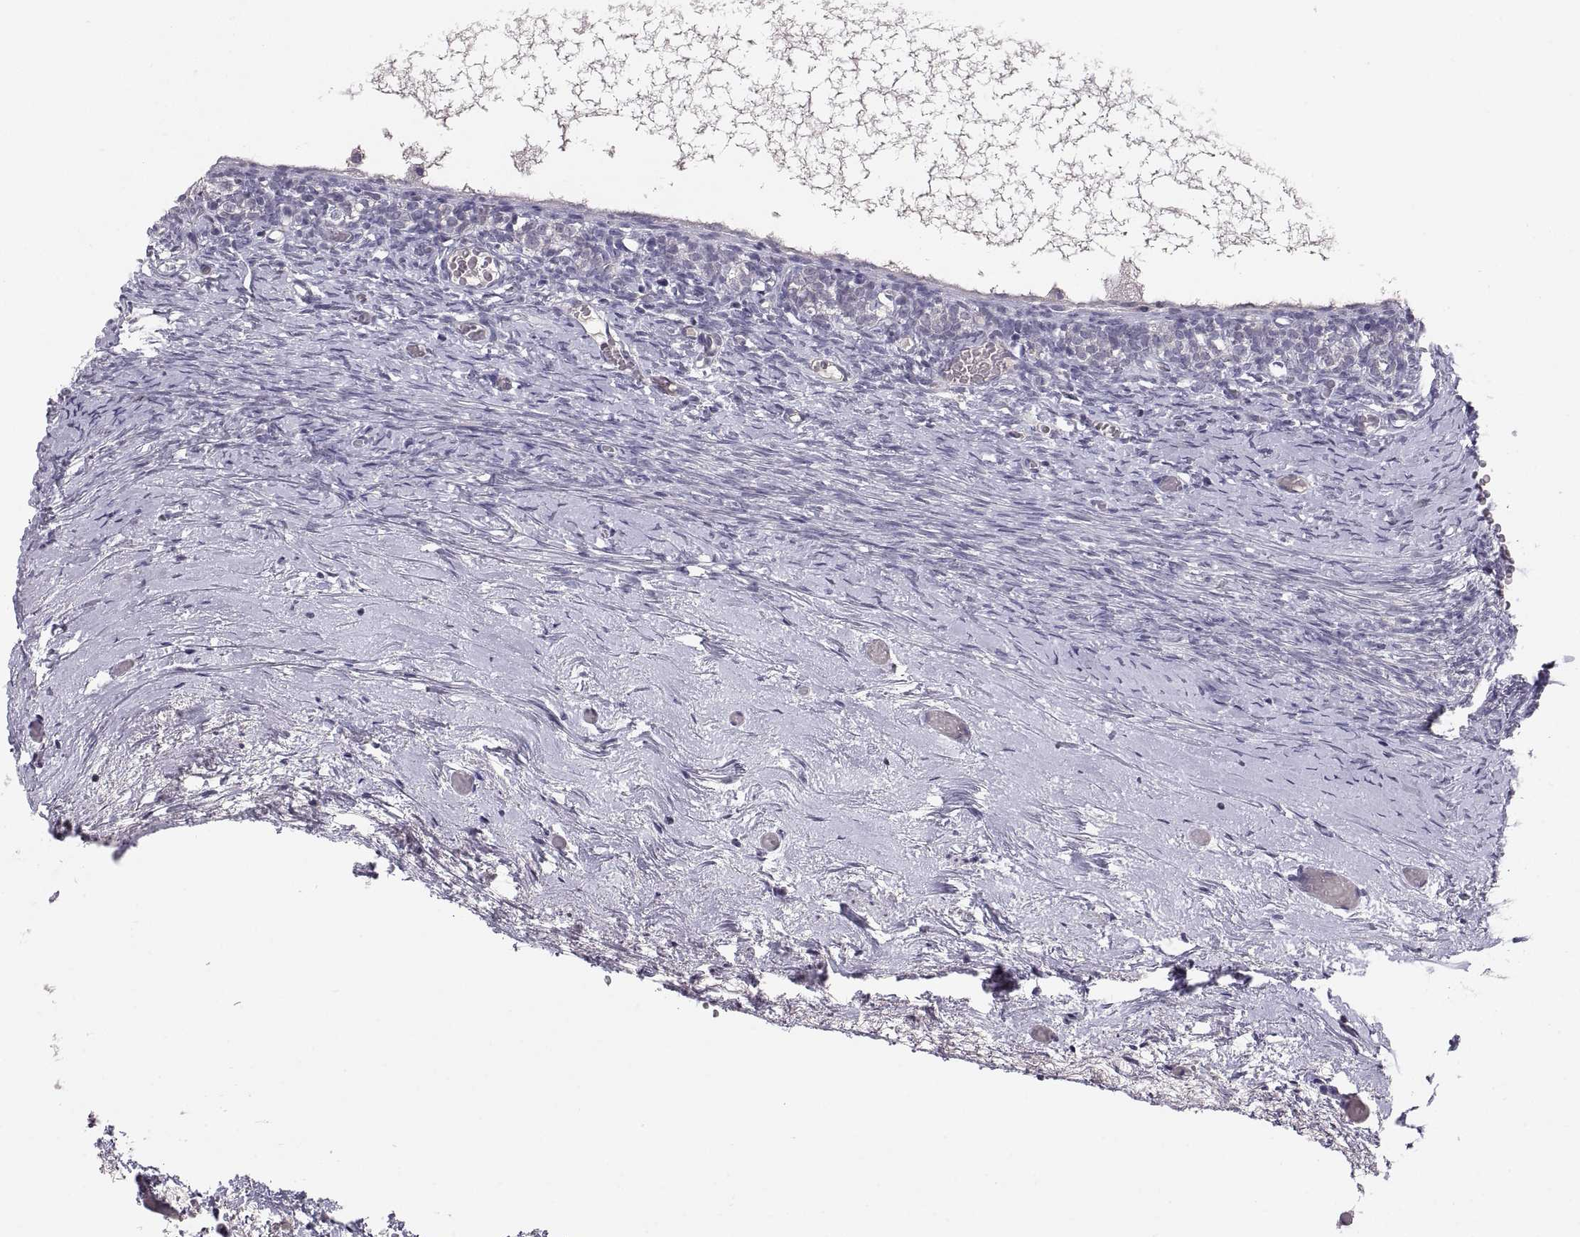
{"staining": {"intensity": "negative", "quantity": "none", "location": "none"}, "tissue": "ovary", "cell_type": "Follicle cells", "image_type": "normal", "snomed": [{"axis": "morphology", "description": "Normal tissue, NOS"}, {"axis": "topography", "description": "Ovary"}], "caption": "Immunohistochemistry photomicrograph of unremarkable human ovary stained for a protein (brown), which shows no staining in follicle cells.", "gene": "PAX2", "patient": {"sex": "female", "age": 39}}